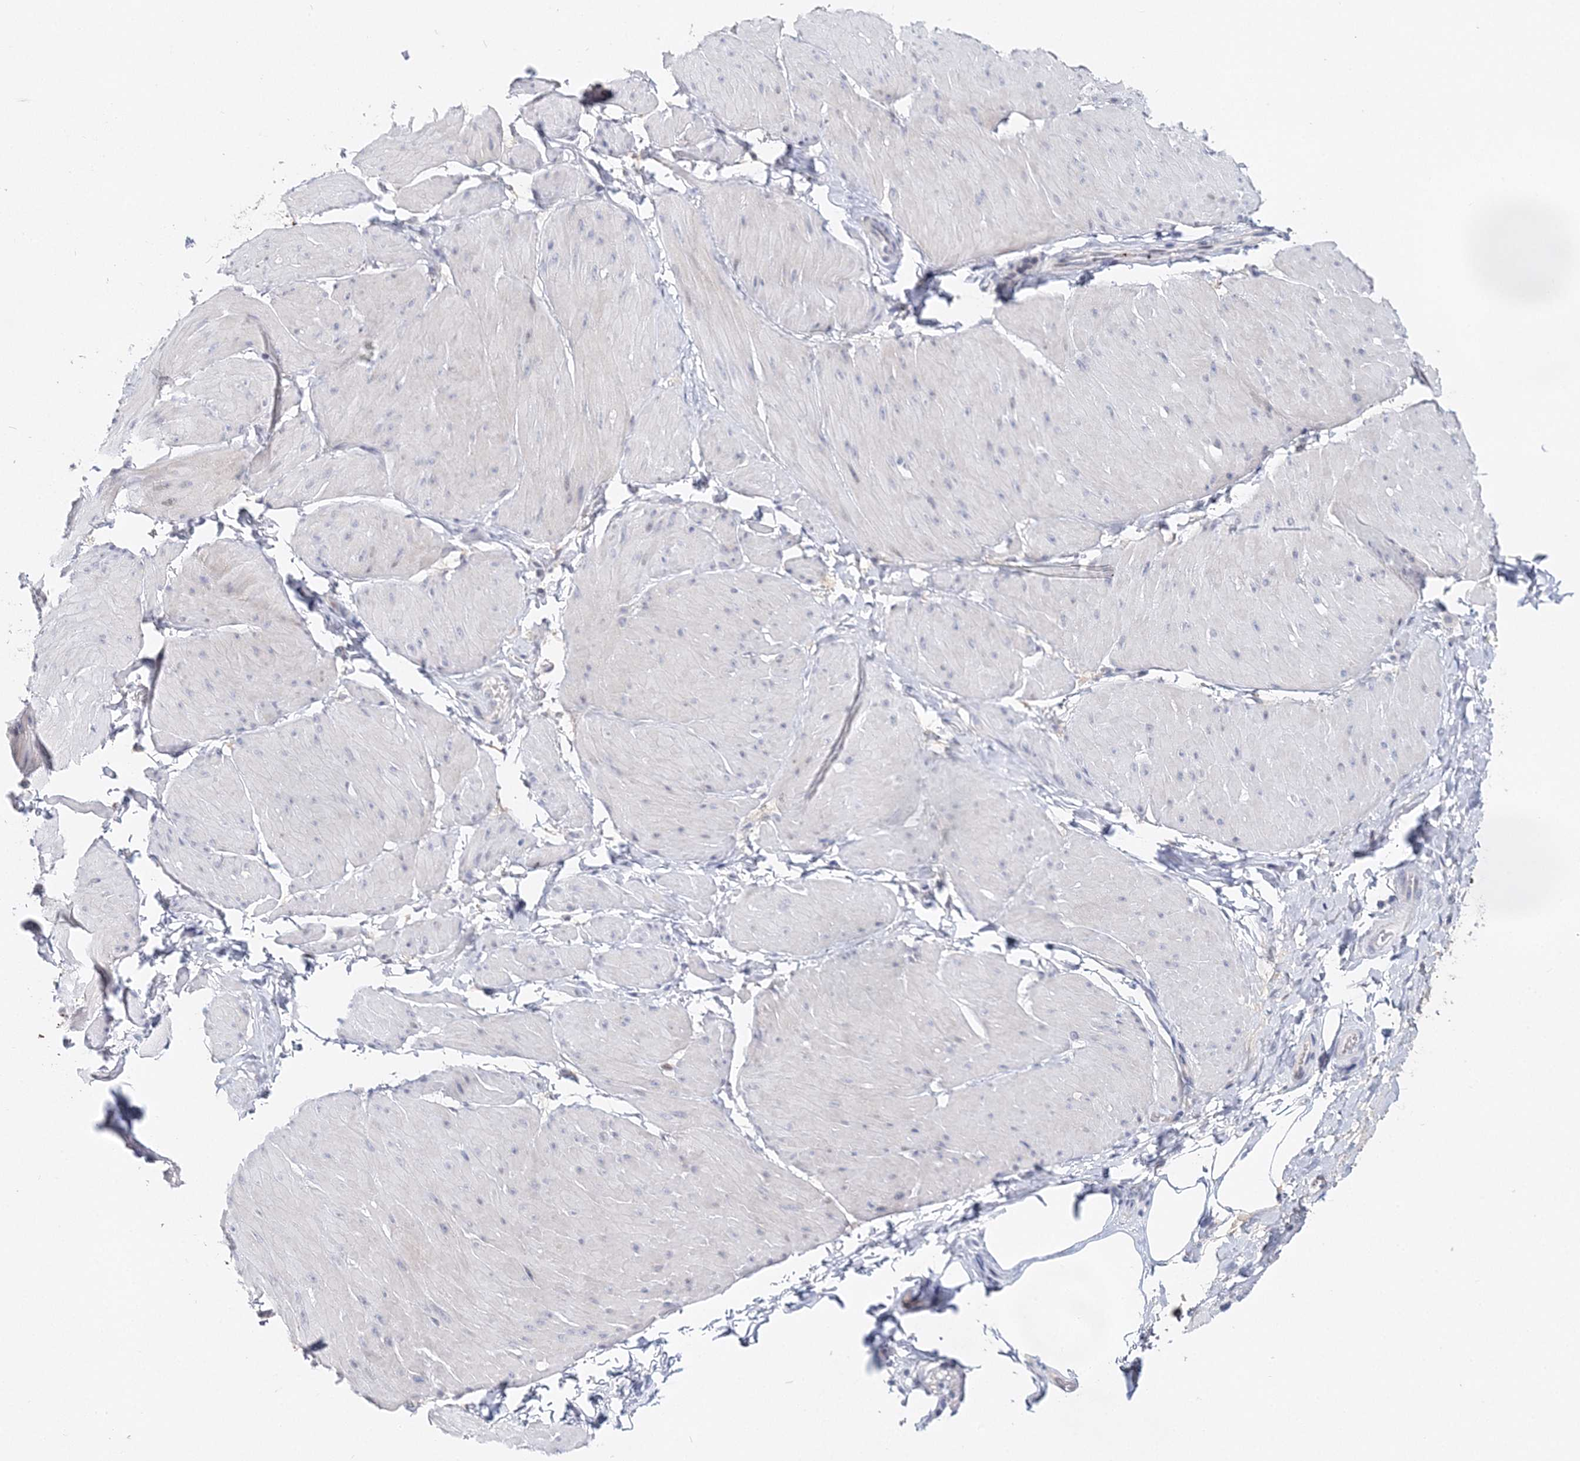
{"staining": {"intensity": "negative", "quantity": "none", "location": "none"}, "tissue": "smooth muscle", "cell_type": "Smooth muscle cells", "image_type": "normal", "snomed": [{"axis": "morphology", "description": "Urothelial carcinoma, High grade"}, {"axis": "topography", "description": "Urinary bladder"}], "caption": "Immunohistochemistry micrograph of benign smooth muscle: human smooth muscle stained with DAB demonstrates no significant protein positivity in smooth muscle cells.", "gene": "MYOZ2", "patient": {"sex": "male", "age": 46}}